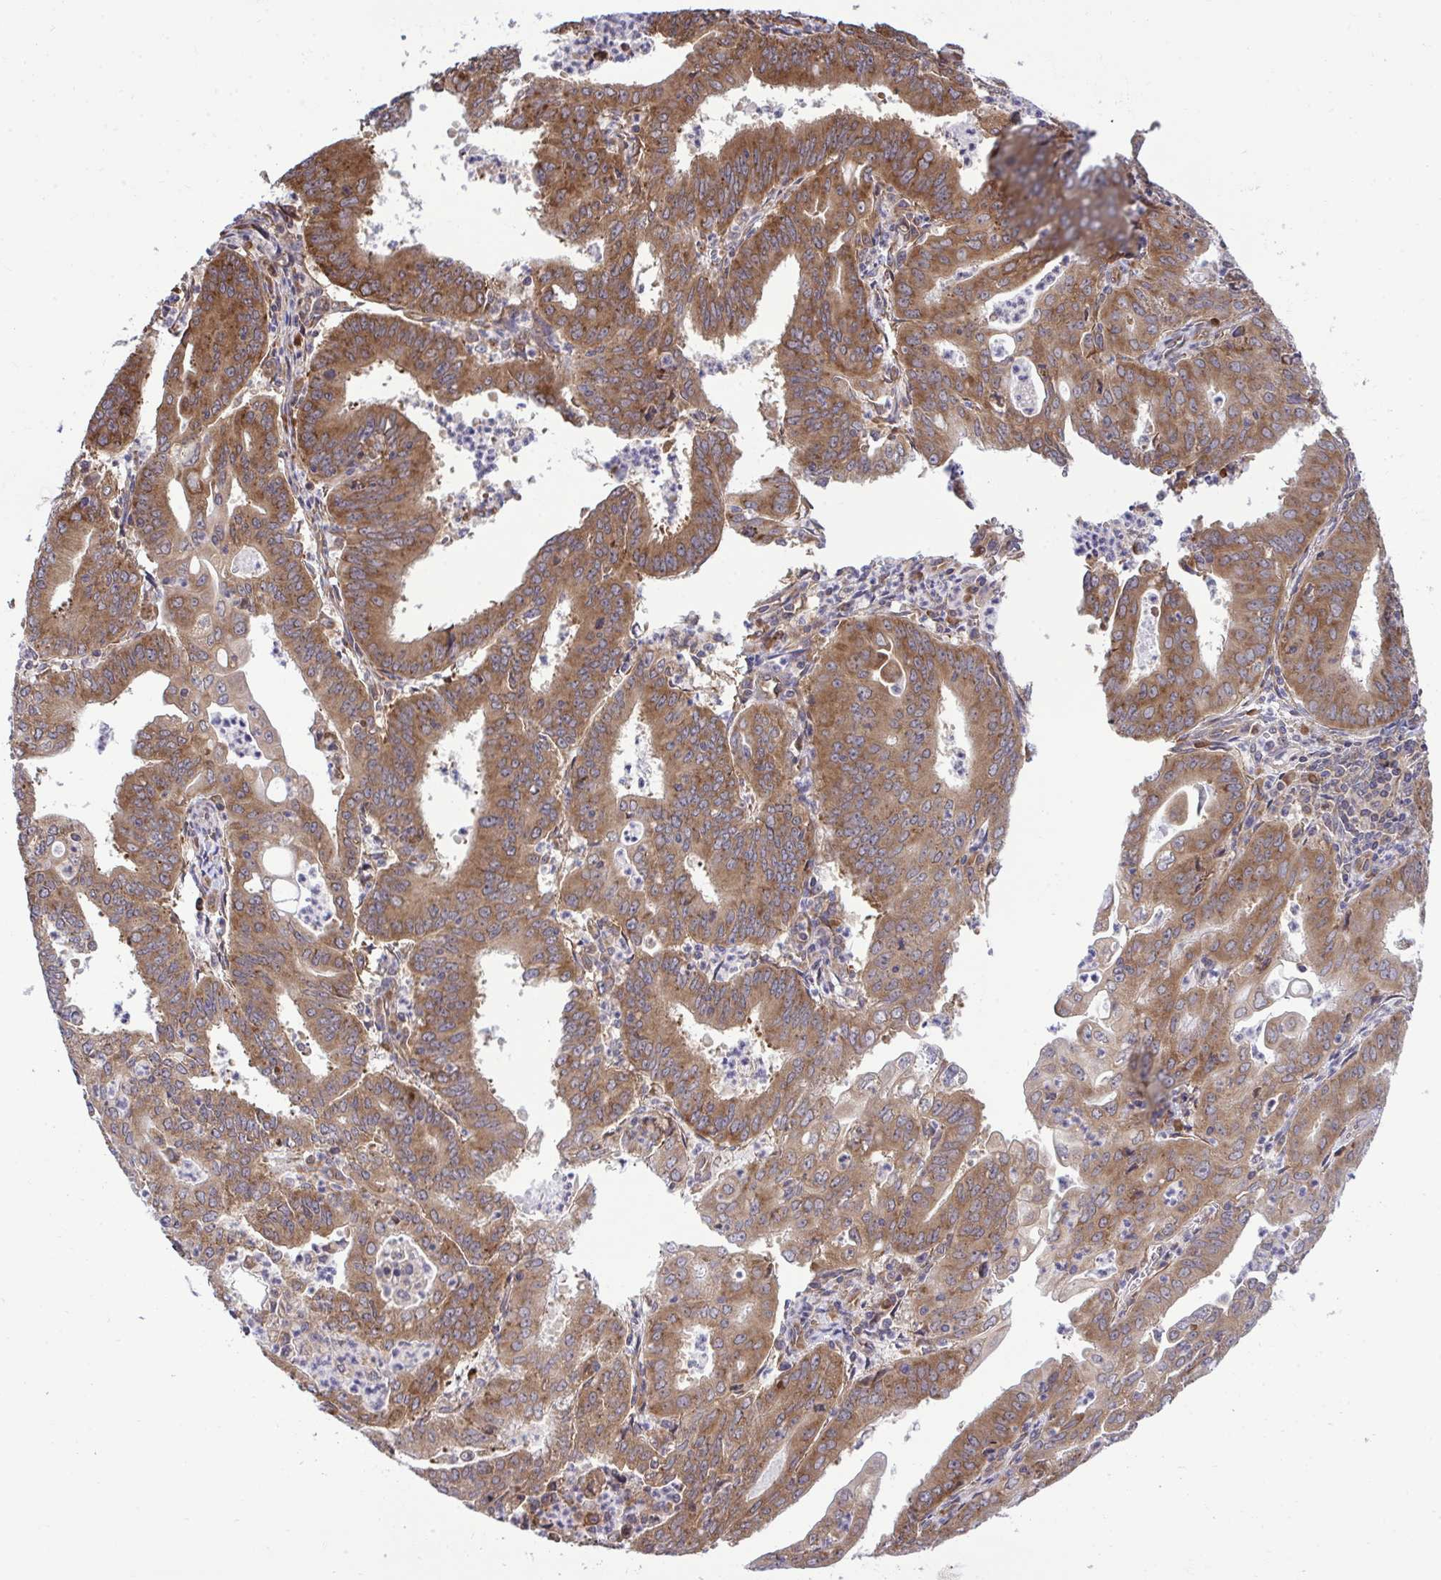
{"staining": {"intensity": "moderate", "quantity": ">75%", "location": "cytoplasmic/membranous"}, "tissue": "cervical cancer", "cell_type": "Tumor cells", "image_type": "cancer", "snomed": [{"axis": "morphology", "description": "Adenocarcinoma, NOS"}, {"axis": "topography", "description": "Cervix"}], "caption": "Immunohistochemical staining of cervical cancer (adenocarcinoma) demonstrates medium levels of moderate cytoplasmic/membranous protein staining in about >75% of tumor cells.", "gene": "RPS15", "patient": {"sex": "female", "age": 56}}